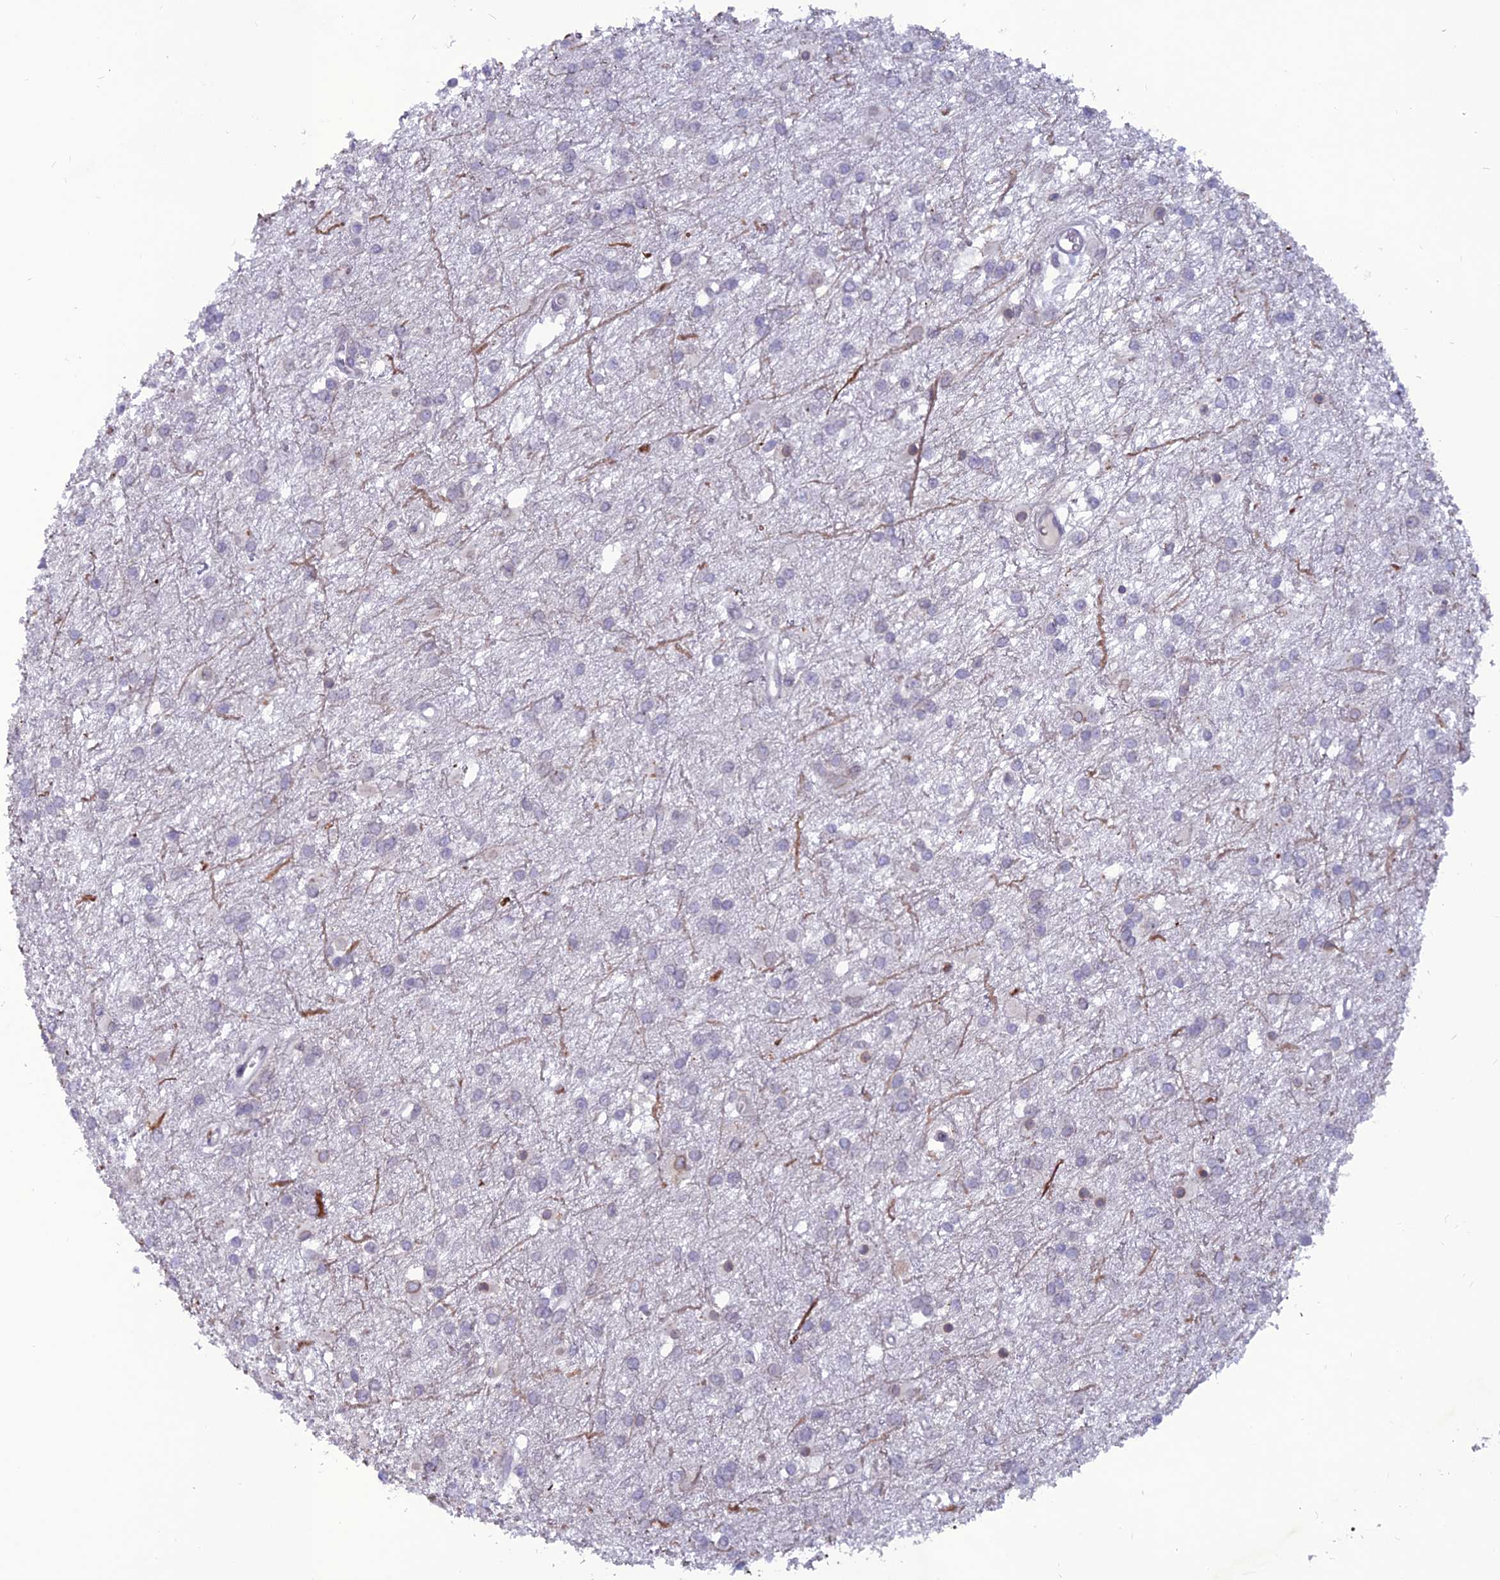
{"staining": {"intensity": "negative", "quantity": "none", "location": "none"}, "tissue": "glioma", "cell_type": "Tumor cells", "image_type": "cancer", "snomed": [{"axis": "morphology", "description": "Glioma, malignant, High grade"}, {"axis": "topography", "description": "Brain"}], "caption": "Tumor cells show no significant positivity in glioma.", "gene": "WDR46", "patient": {"sex": "female", "age": 50}}